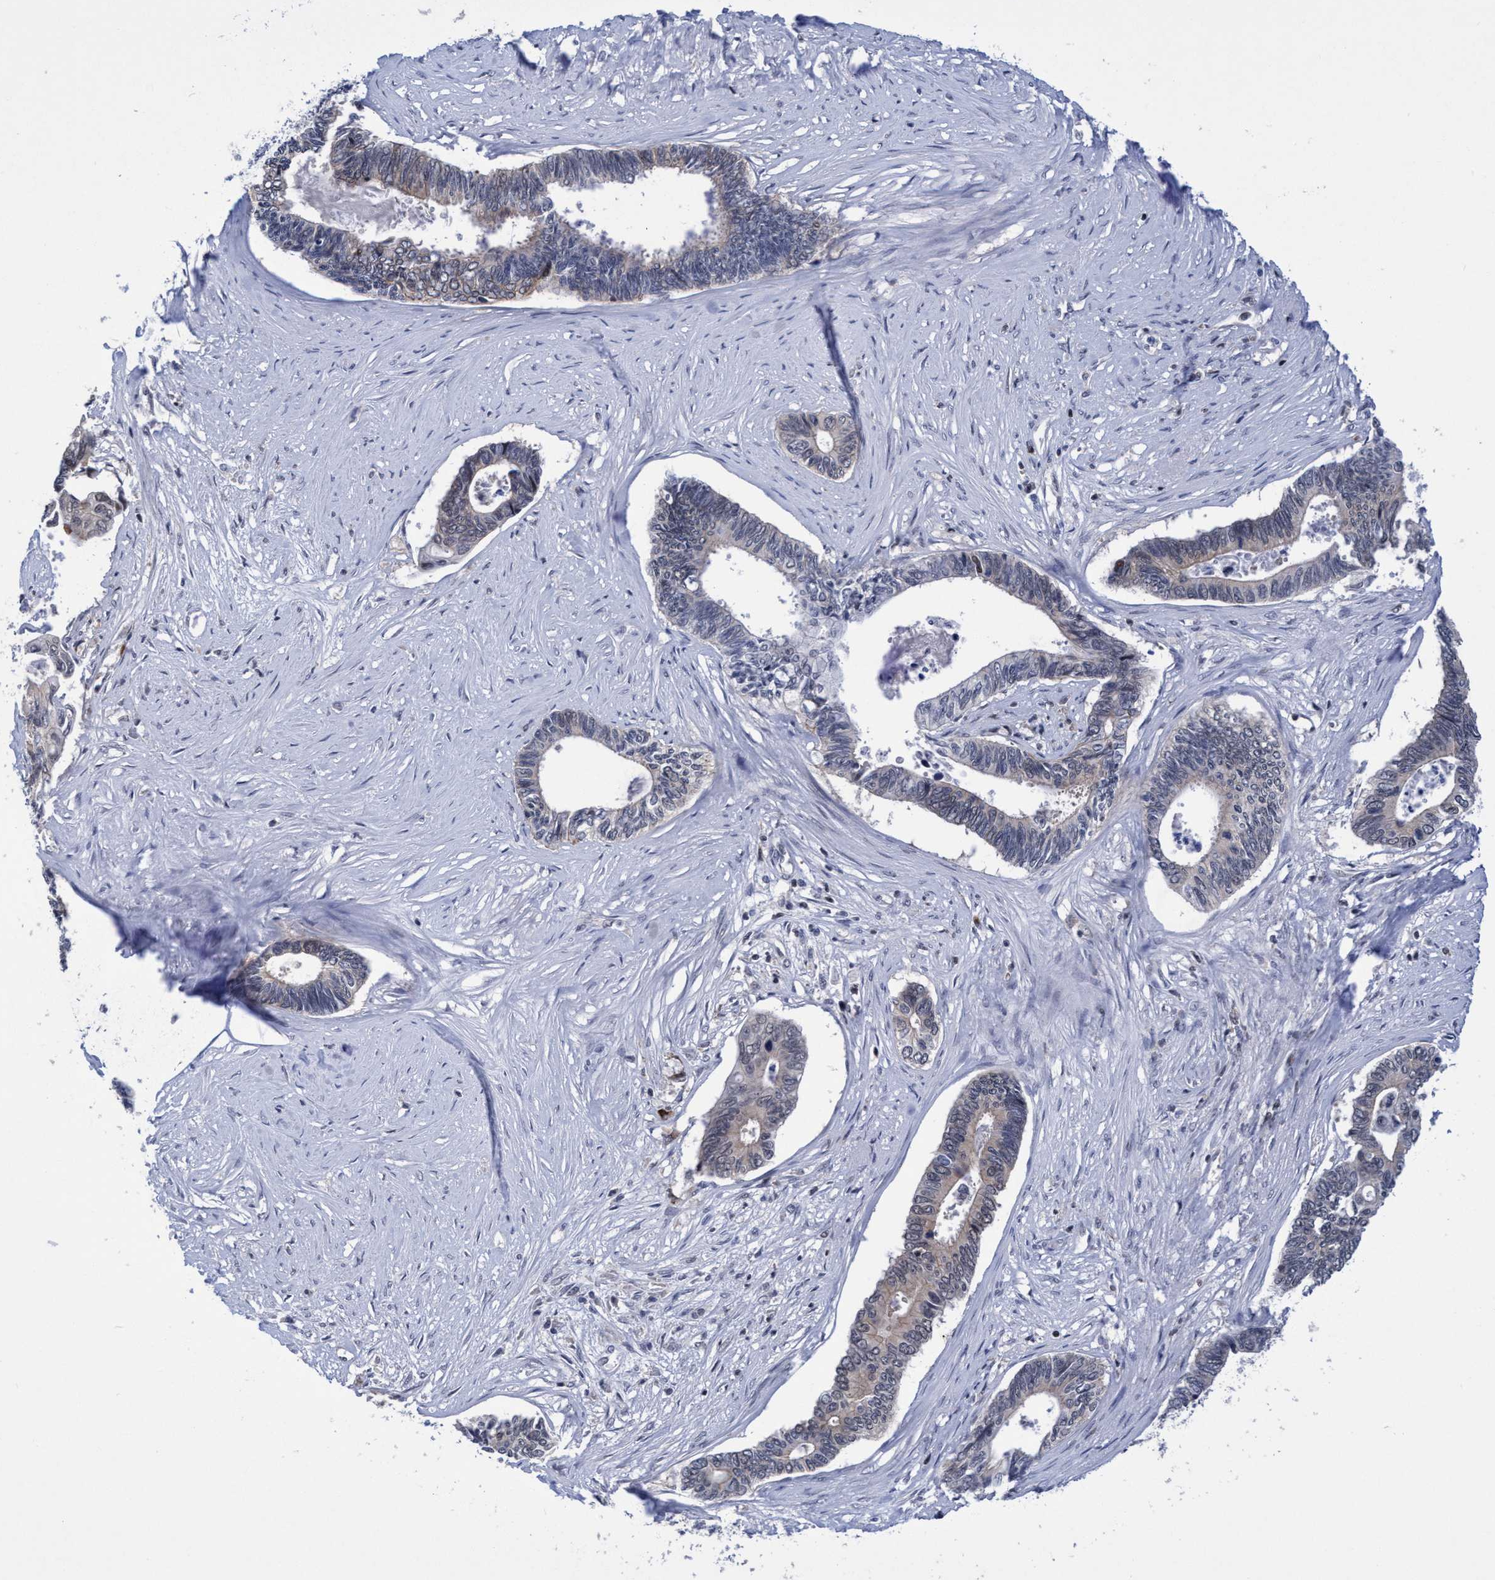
{"staining": {"intensity": "weak", "quantity": "<25%", "location": "cytoplasmic/membranous"}, "tissue": "pancreatic cancer", "cell_type": "Tumor cells", "image_type": "cancer", "snomed": [{"axis": "morphology", "description": "Adenocarcinoma, NOS"}, {"axis": "topography", "description": "Pancreas"}], "caption": "High power microscopy histopathology image of an immunohistochemistry (IHC) image of pancreatic adenocarcinoma, revealing no significant staining in tumor cells. (DAB (3,3'-diaminobenzidine) immunohistochemistry with hematoxylin counter stain).", "gene": "C9orf78", "patient": {"sex": "female", "age": 70}}